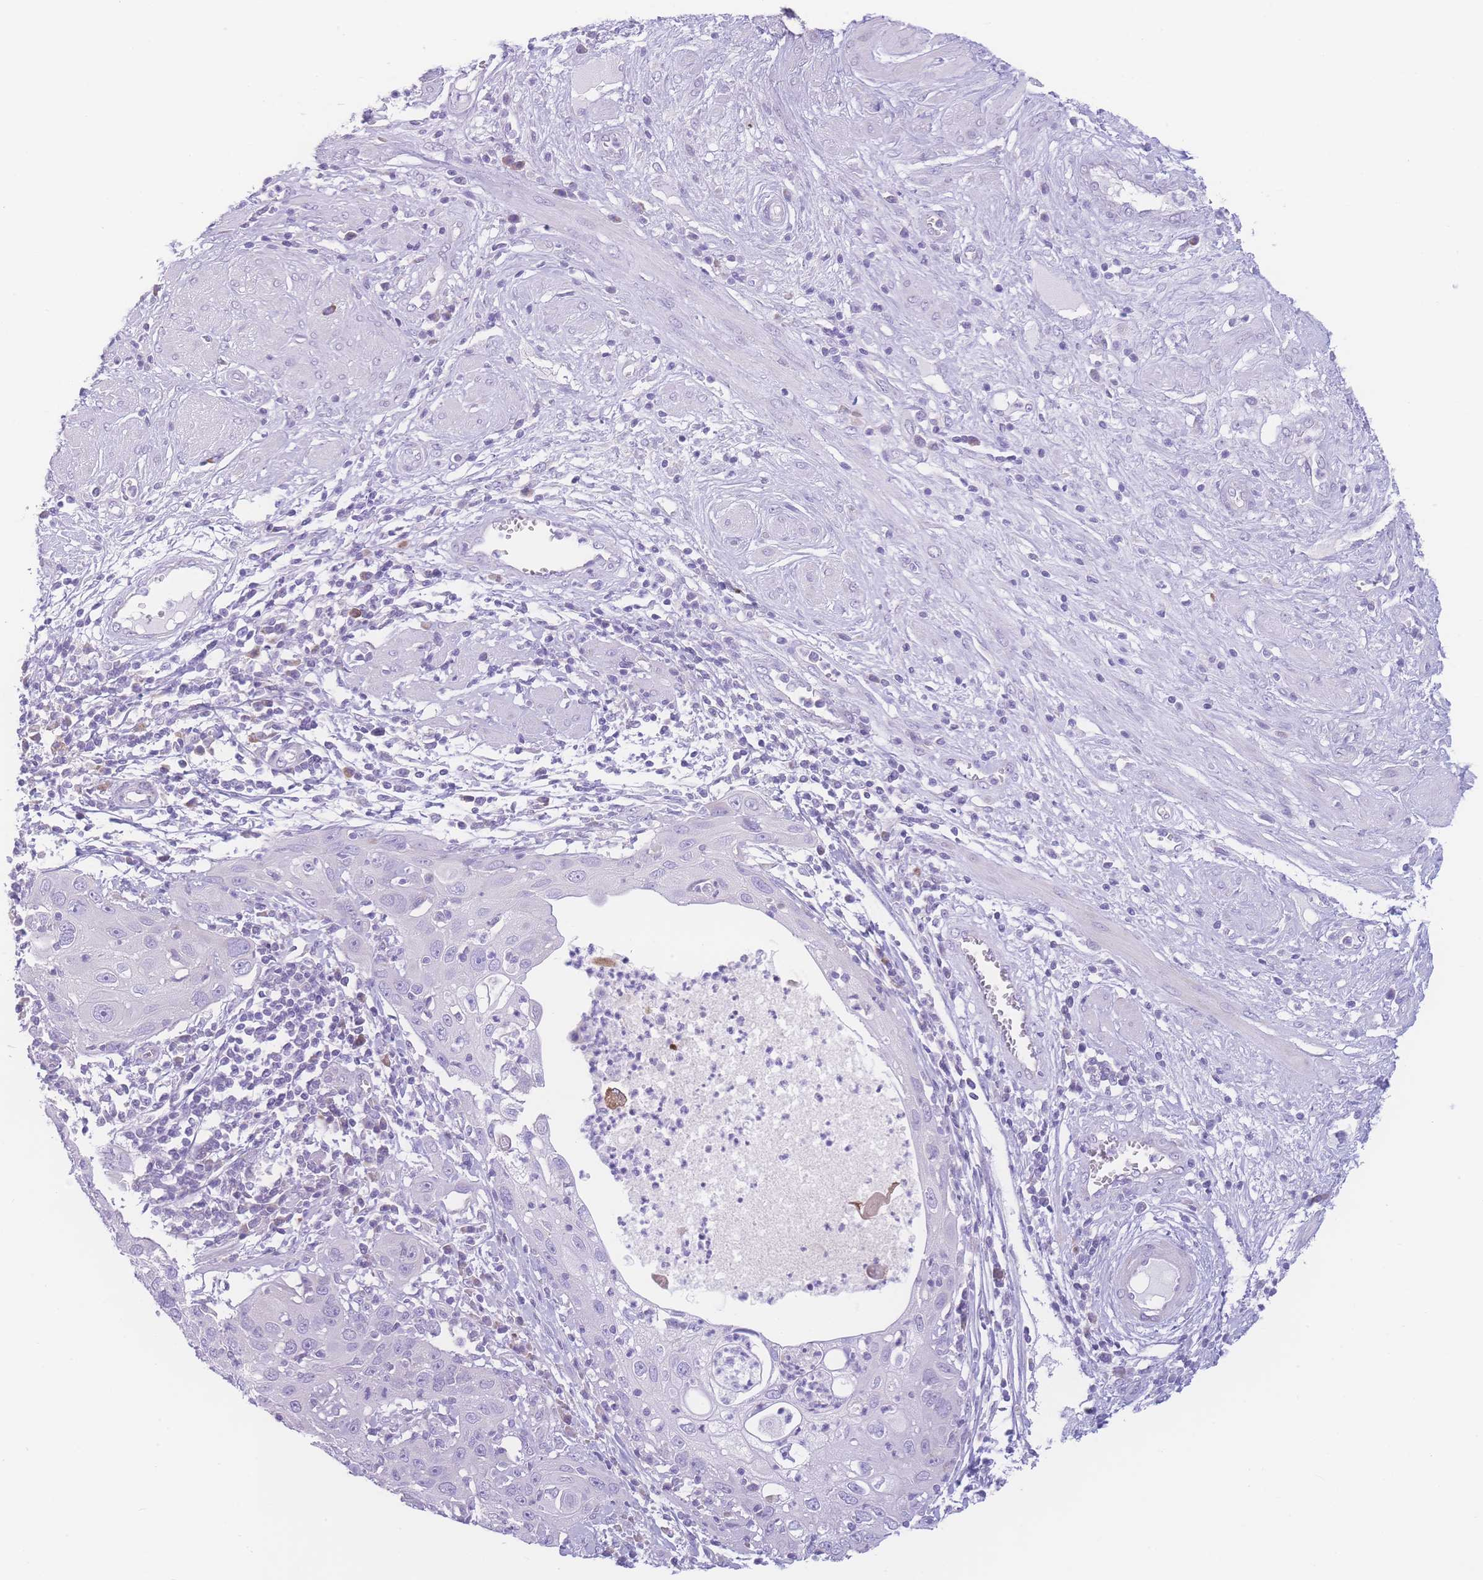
{"staining": {"intensity": "negative", "quantity": "none", "location": "none"}, "tissue": "cervical cancer", "cell_type": "Tumor cells", "image_type": "cancer", "snomed": [{"axis": "morphology", "description": "Squamous cell carcinoma, NOS"}, {"axis": "topography", "description": "Cervix"}], "caption": "Immunohistochemistry of human cervical squamous cell carcinoma reveals no positivity in tumor cells.", "gene": "NBEAL1", "patient": {"sex": "female", "age": 36}}